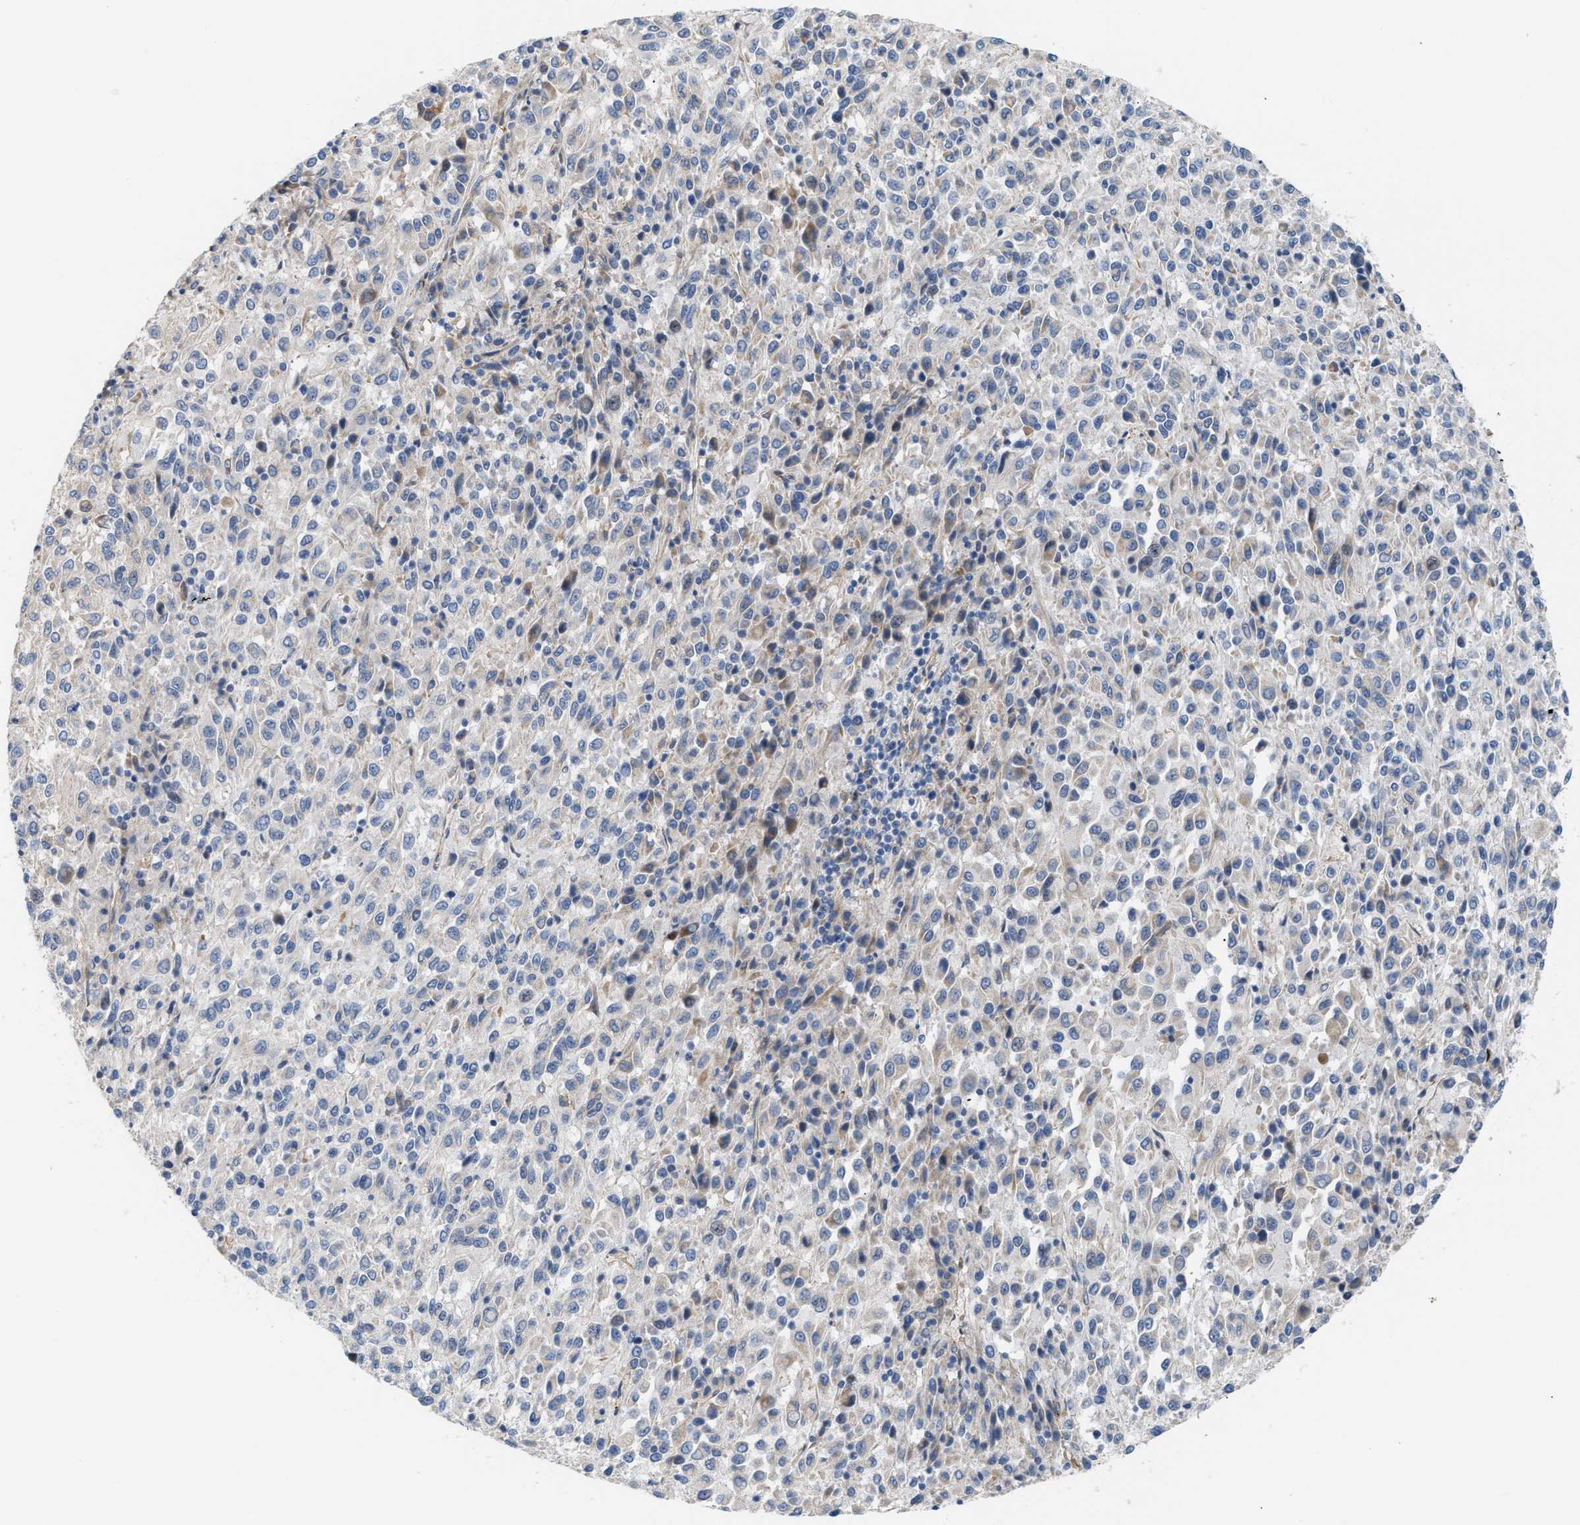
{"staining": {"intensity": "negative", "quantity": "none", "location": "none"}, "tissue": "melanoma", "cell_type": "Tumor cells", "image_type": "cancer", "snomed": [{"axis": "morphology", "description": "Malignant melanoma, Metastatic site"}, {"axis": "topography", "description": "Lung"}], "caption": "Tumor cells show no significant expression in melanoma. (DAB IHC visualized using brightfield microscopy, high magnification).", "gene": "TFPI", "patient": {"sex": "male", "age": 64}}